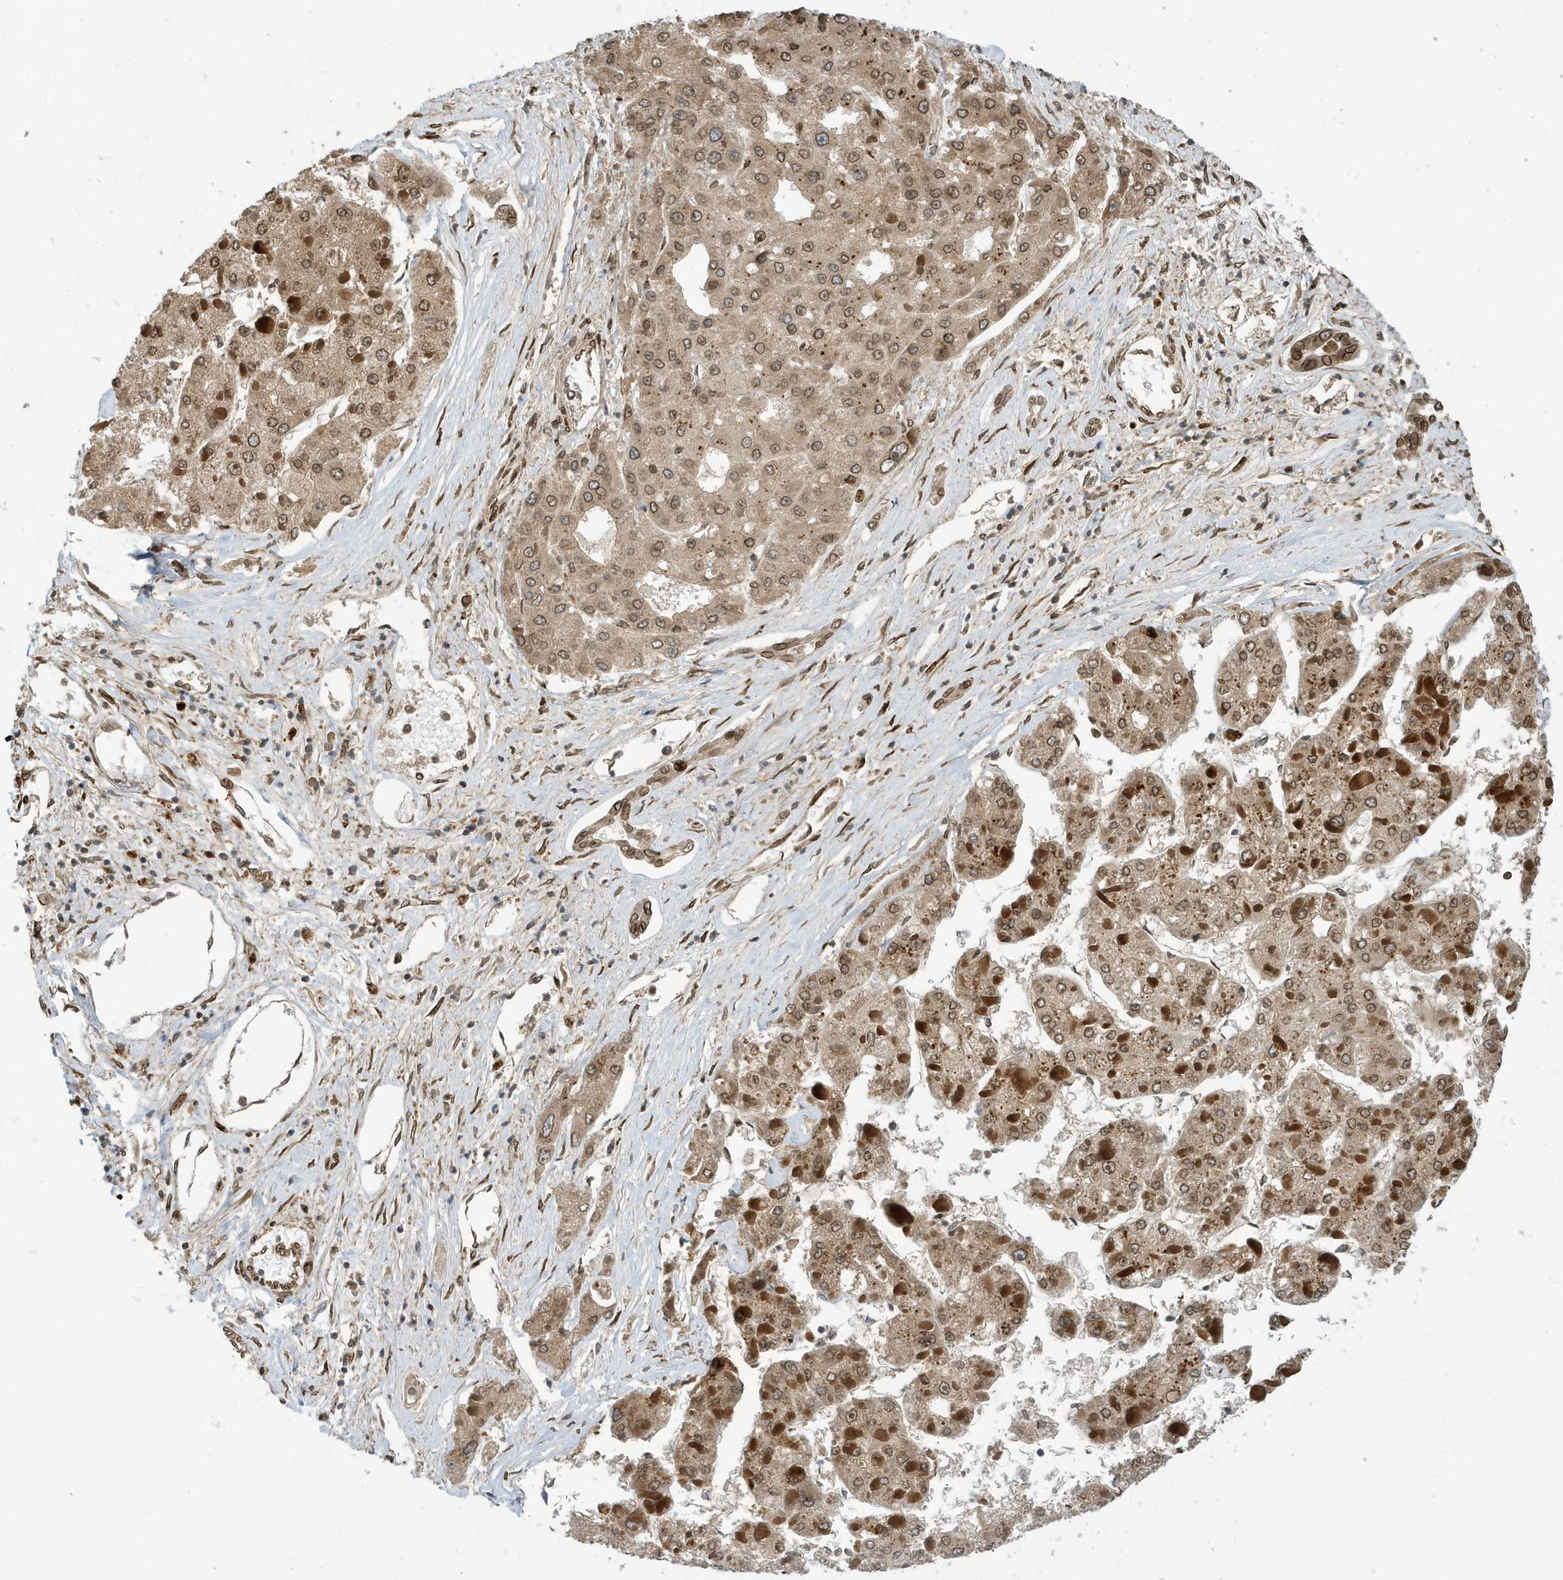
{"staining": {"intensity": "moderate", "quantity": ">75%", "location": "cytoplasmic/membranous,nuclear"}, "tissue": "liver cancer", "cell_type": "Tumor cells", "image_type": "cancer", "snomed": [{"axis": "morphology", "description": "Carcinoma, Hepatocellular, NOS"}, {"axis": "topography", "description": "Liver"}], "caption": "High-magnification brightfield microscopy of liver cancer stained with DAB (3,3'-diaminobenzidine) (brown) and counterstained with hematoxylin (blue). tumor cells exhibit moderate cytoplasmic/membranous and nuclear staining is appreciated in about>75% of cells.", "gene": "DUSP18", "patient": {"sex": "female", "age": 73}}